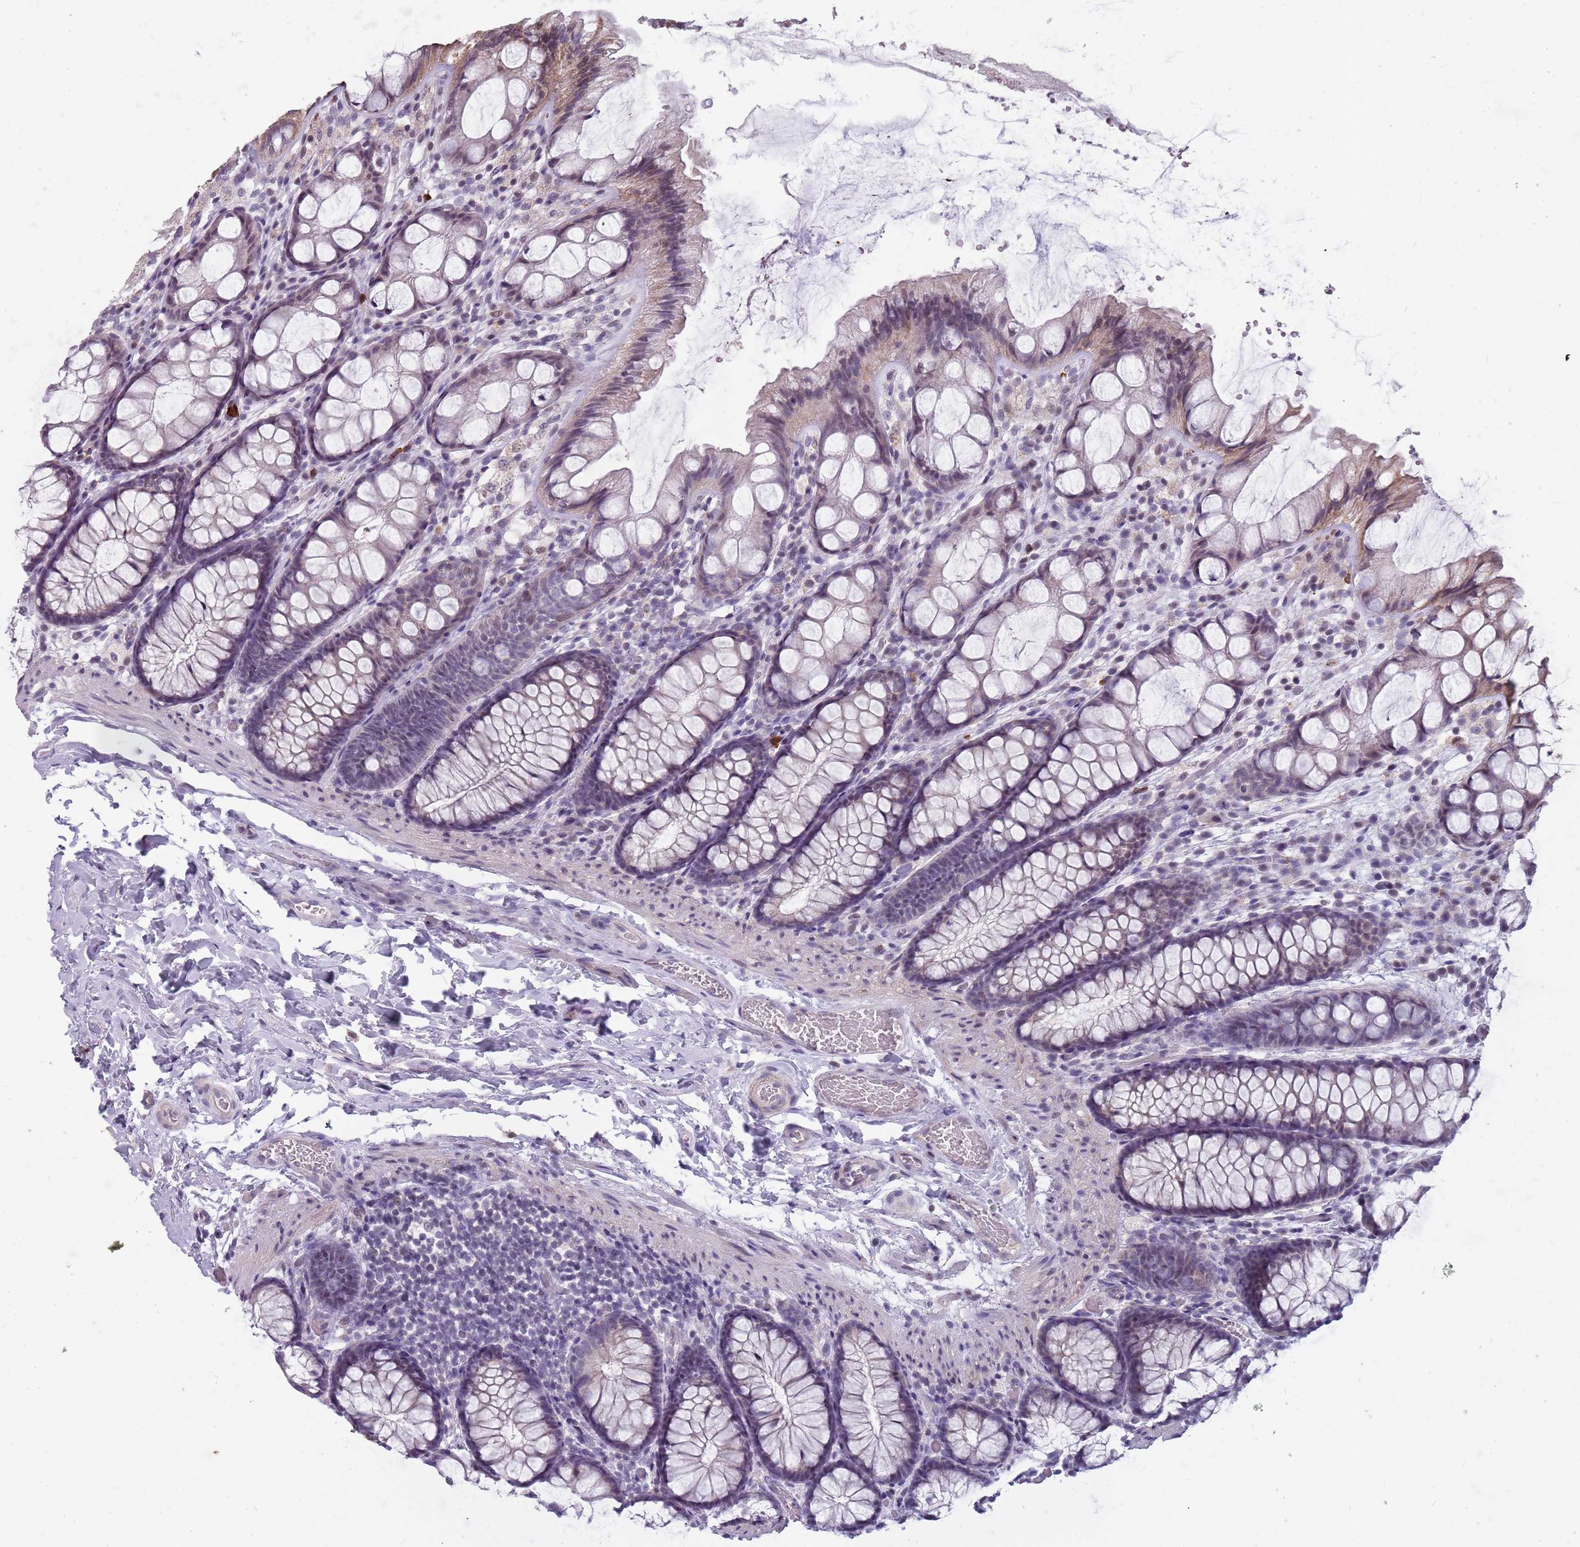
{"staining": {"intensity": "negative", "quantity": "none", "location": "none"}, "tissue": "colon", "cell_type": "Endothelial cells", "image_type": "normal", "snomed": [{"axis": "morphology", "description": "Normal tissue, NOS"}, {"axis": "topography", "description": "Colon"}], "caption": "IHC of normal human colon demonstrates no staining in endothelial cells.", "gene": "NEK6", "patient": {"sex": "male", "age": 47}}